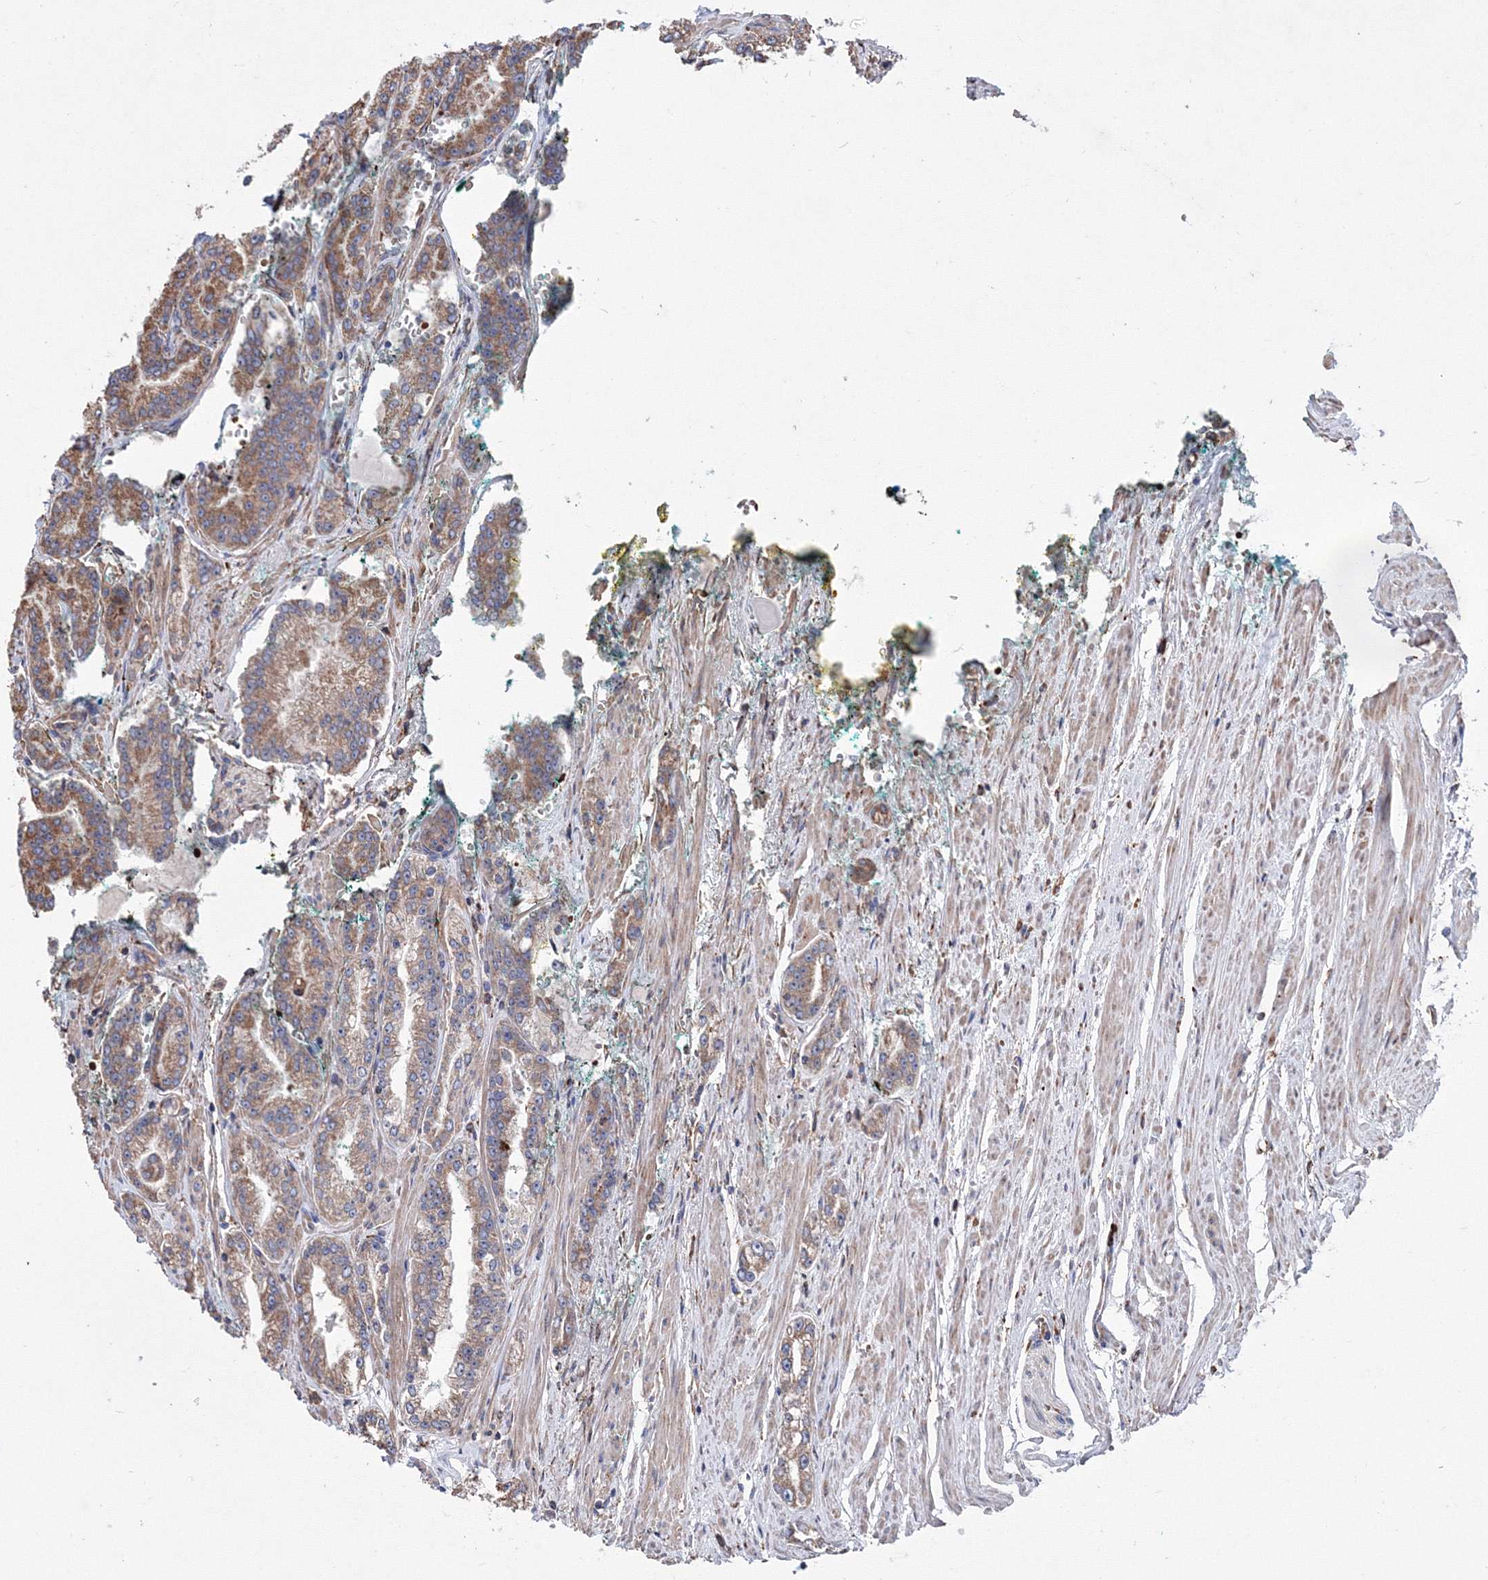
{"staining": {"intensity": "moderate", "quantity": "25%-75%", "location": "cytoplasmic/membranous"}, "tissue": "prostate cancer", "cell_type": "Tumor cells", "image_type": "cancer", "snomed": [{"axis": "morphology", "description": "Adenocarcinoma, High grade"}, {"axis": "topography", "description": "Prostate"}], "caption": "A micrograph of human high-grade adenocarcinoma (prostate) stained for a protein reveals moderate cytoplasmic/membranous brown staining in tumor cells.", "gene": "VPS8", "patient": {"sex": "male", "age": 71}}